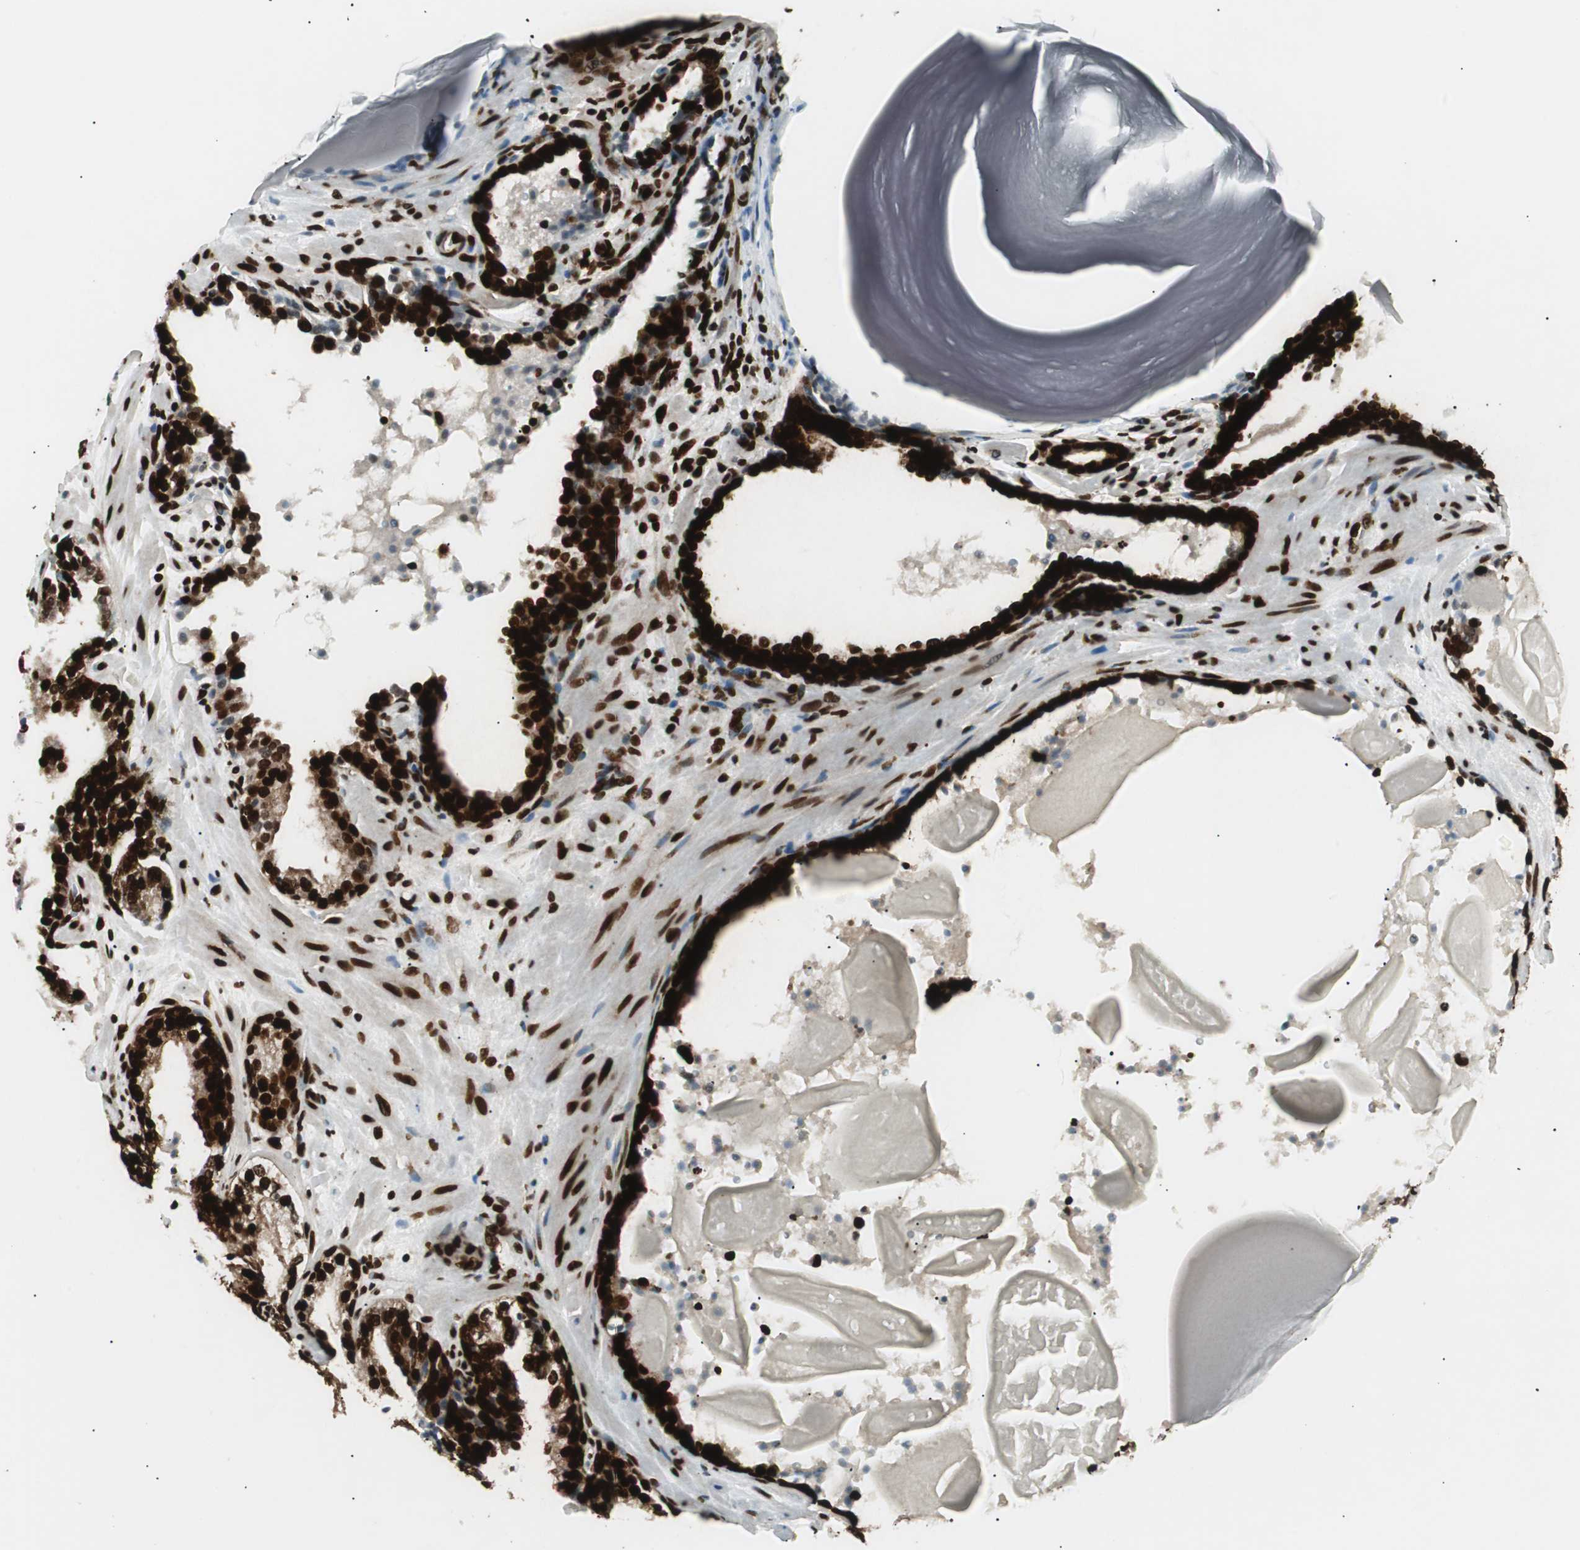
{"staining": {"intensity": "strong", "quantity": ">75%", "location": "cytoplasmic/membranous,nuclear"}, "tissue": "prostate cancer", "cell_type": "Tumor cells", "image_type": "cancer", "snomed": [{"axis": "morphology", "description": "Adenocarcinoma, High grade"}, {"axis": "topography", "description": "Prostate"}], "caption": "This photomicrograph shows IHC staining of human high-grade adenocarcinoma (prostate), with high strong cytoplasmic/membranous and nuclear positivity in about >75% of tumor cells.", "gene": "EWSR1", "patient": {"sex": "male", "age": 68}}